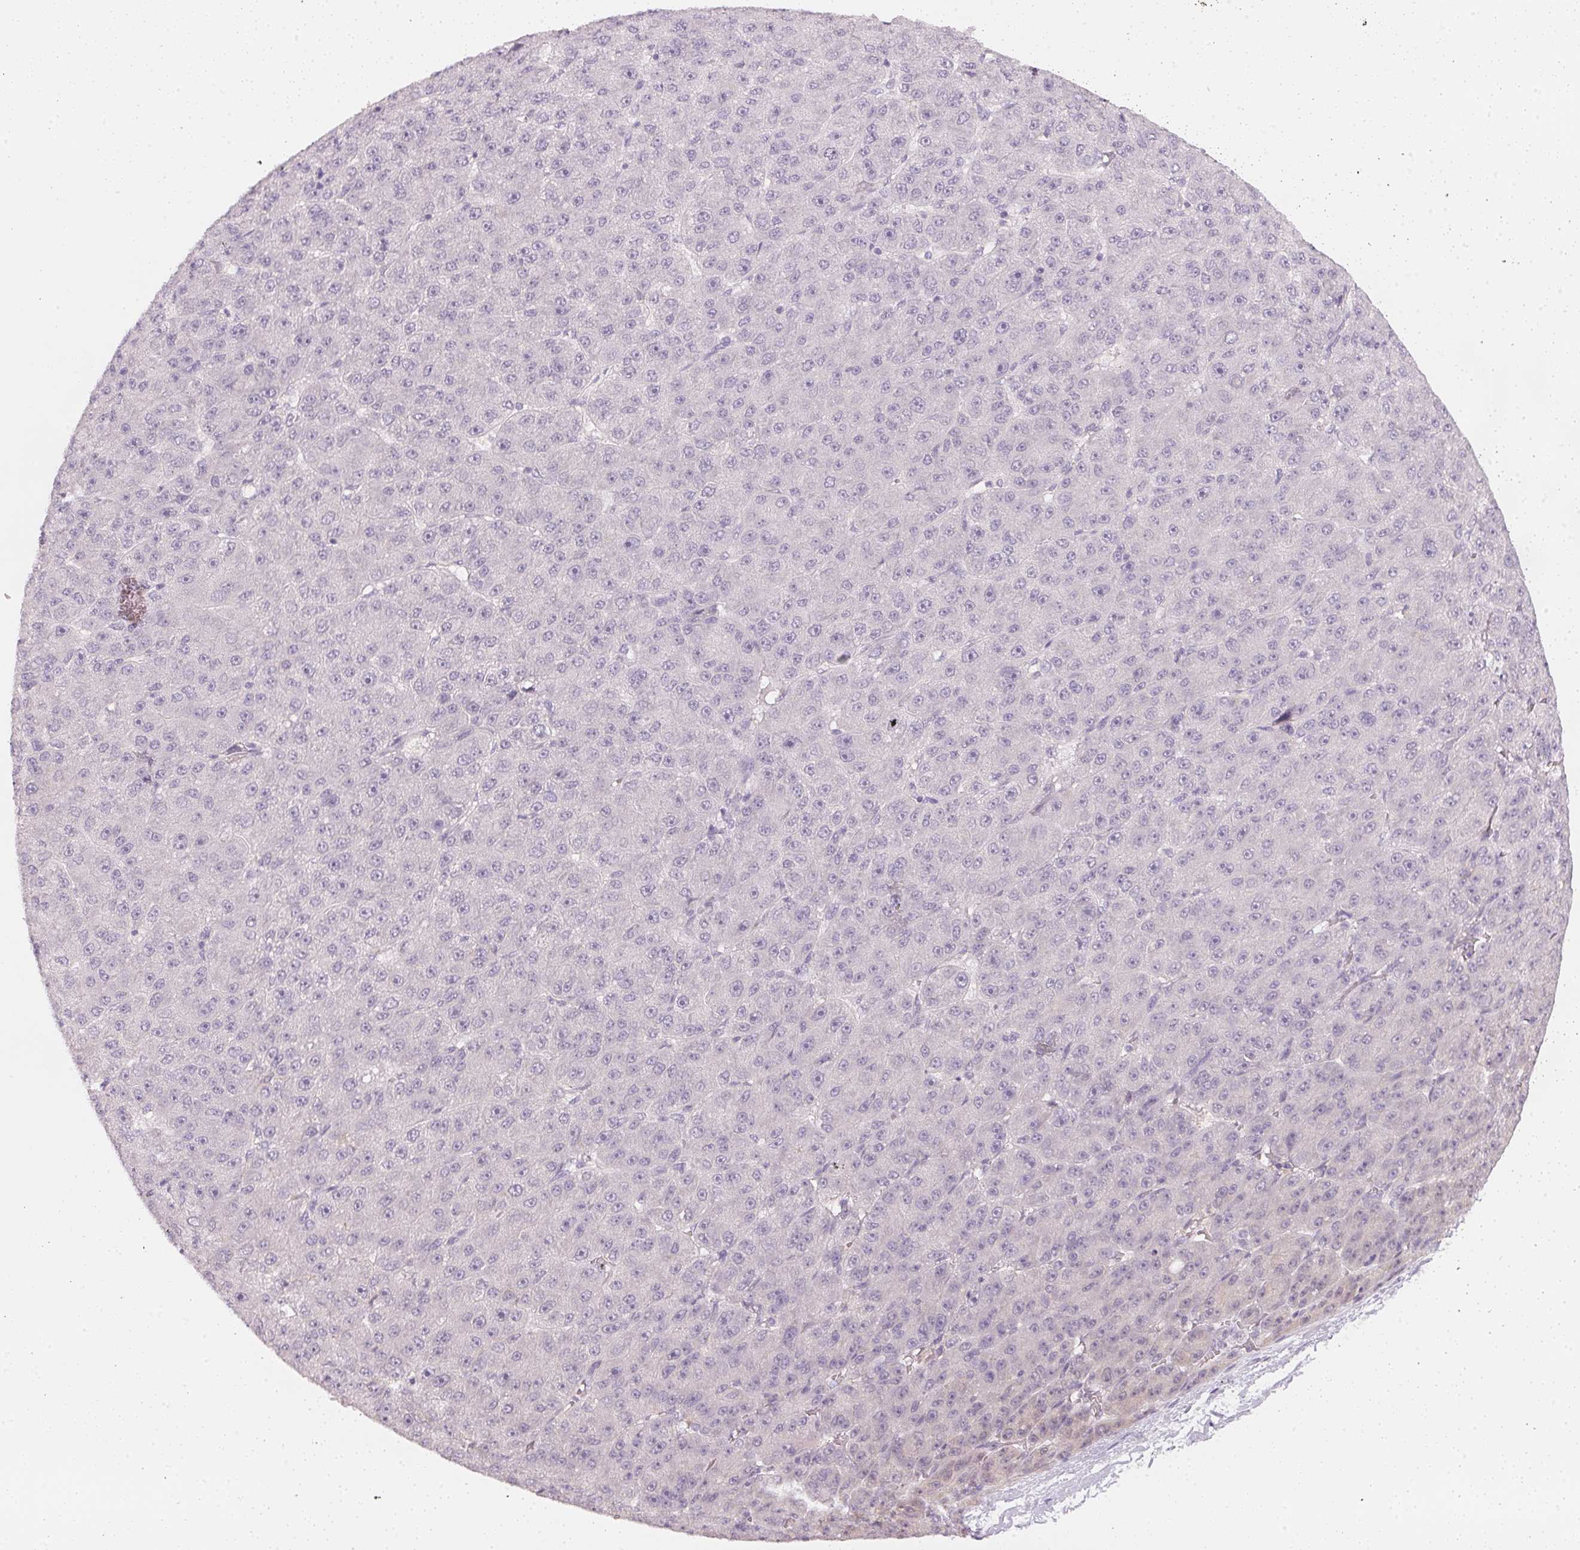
{"staining": {"intensity": "negative", "quantity": "none", "location": "none"}, "tissue": "liver cancer", "cell_type": "Tumor cells", "image_type": "cancer", "snomed": [{"axis": "morphology", "description": "Carcinoma, Hepatocellular, NOS"}, {"axis": "topography", "description": "Liver"}], "caption": "IHC image of human liver cancer stained for a protein (brown), which demonstrates no positivity in tumor cells.", "gene": "CFAP276", "patient": {"sex": "male", "age": 67}}